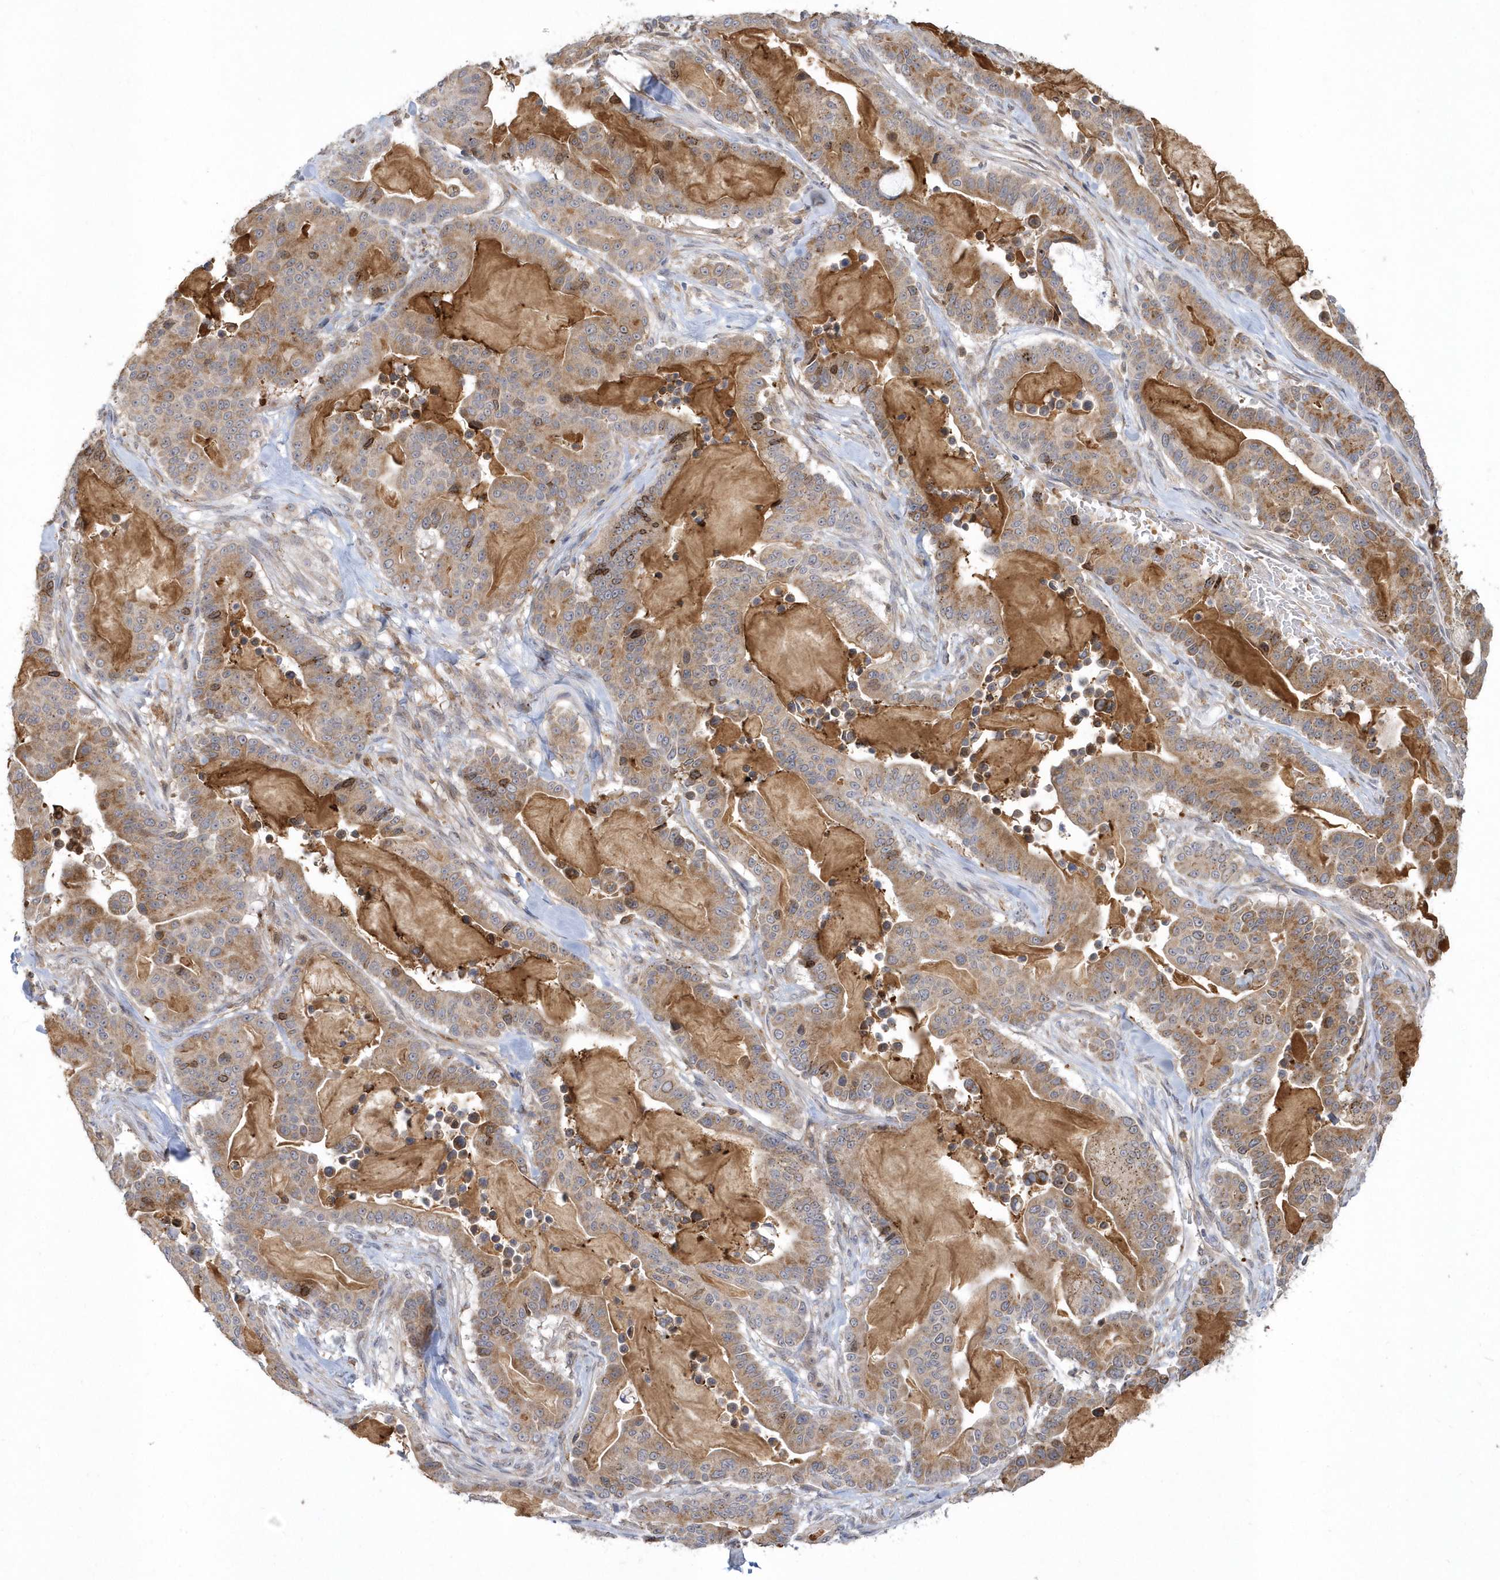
{"staining": {"intensity": "moderate", "quantity": "25%-75%", "location": "cytoplasmic/membranous,nuclear"}, "tissue": "pancreatic cancer", "cell_type": "Tumor cells", "image_type": "cancer", "snomed": [{"axis": "morphology", "description": "Adenocarcinoma, NOS"}, {"axis": "topography", "description": "Pancreas"}], "caption": "This is a histology image of immunohistochemistry staining of pancreatic adenocarcinoma, which shows moderate positivity in the cytoplasmic/membranous and nuclear of tumor cells.", "gene": "TSPEAR", "patient": {"sex": "male", "age": 63}}